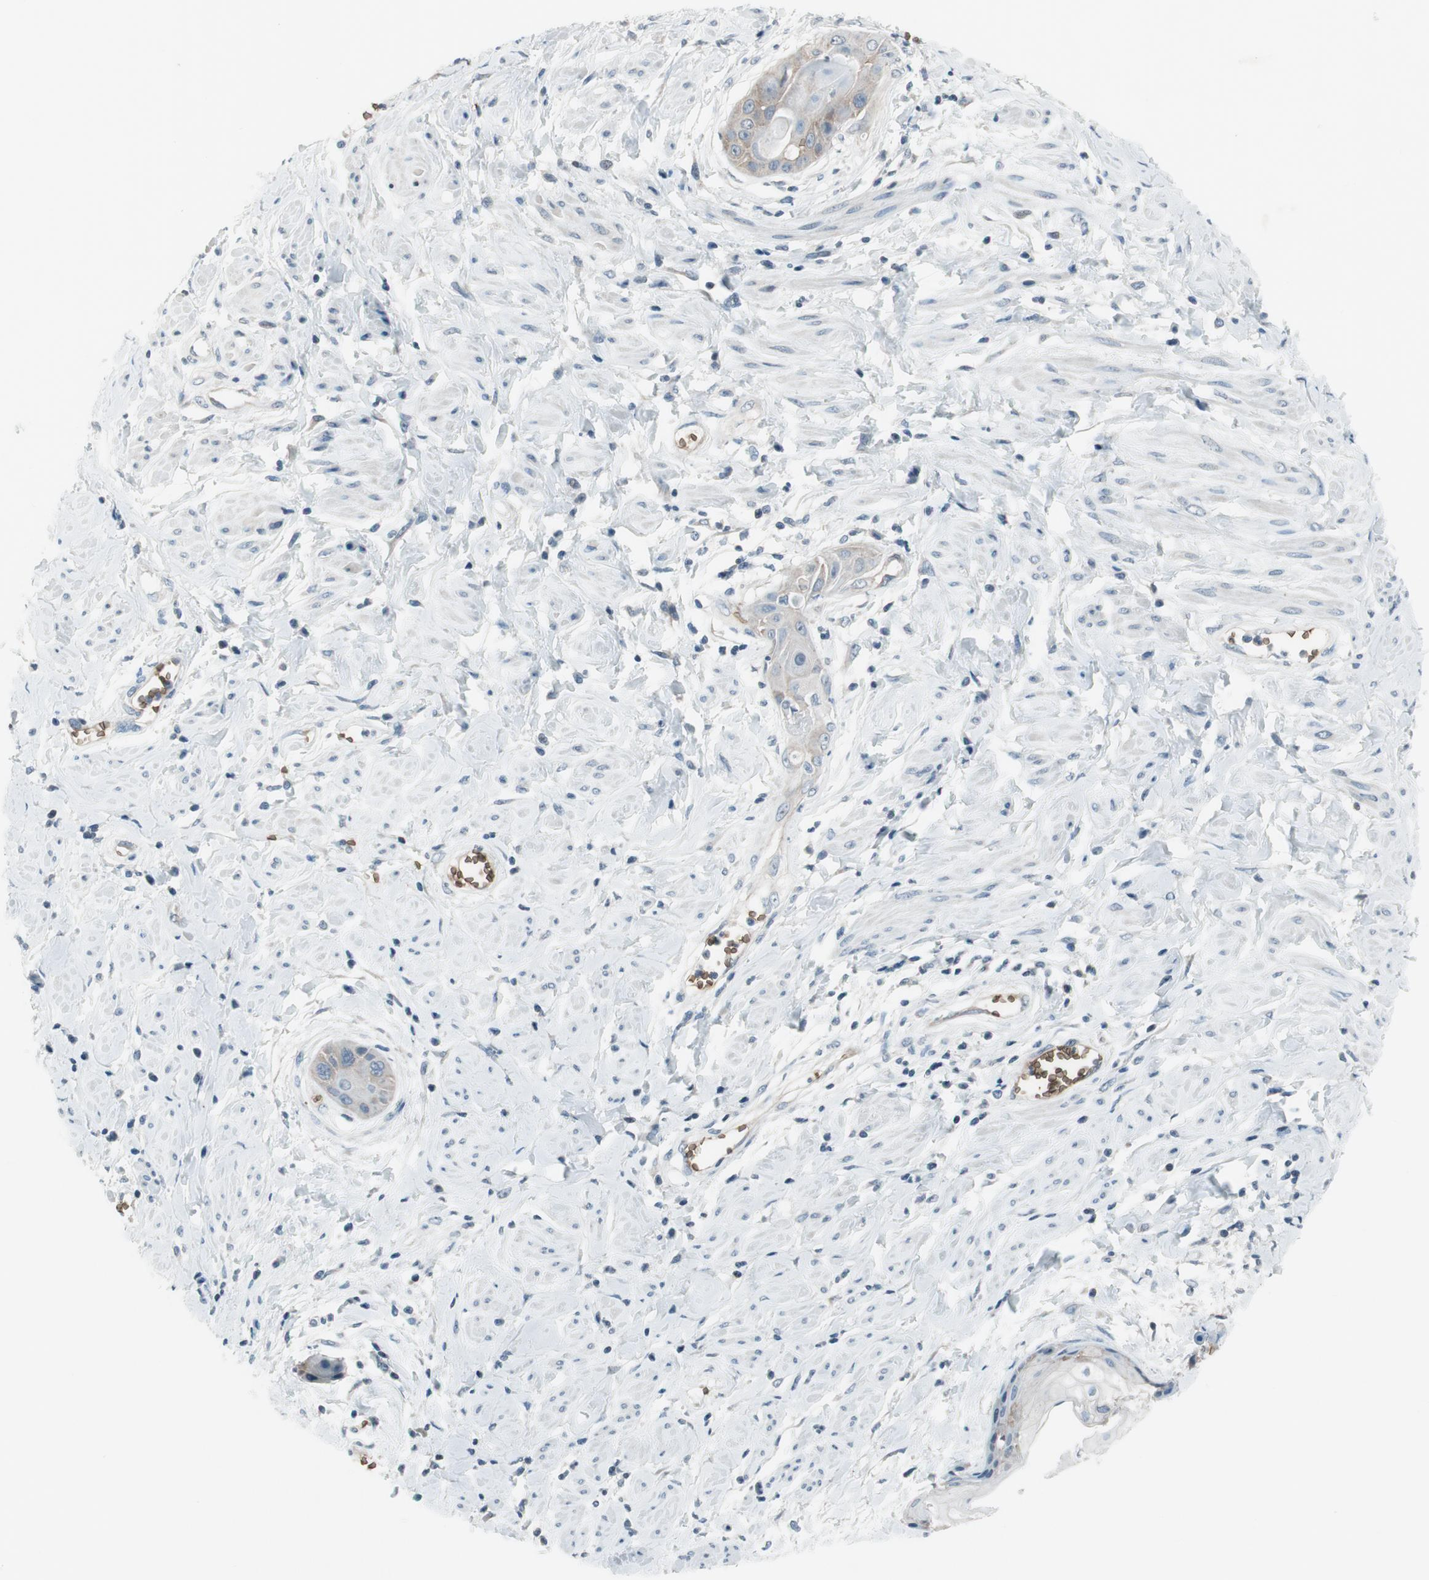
{"staining": {"intensity": "negative", "quantity": "none", "location": "none"}, "tissue": "cervical cancer", "cell_type": "Tumor cells", "image_type": "cancer", "snomed": [{"axis": "morphology", "description": "Squamous cell carcinoma, NOS"}, {"axis": "topography", "description": "Cervix"}], "caption": "Tumor cells show no significant protein positivity in cervical cancer (squamous cell carcinoma).", "gene": "GYPC", "patient": {"sex": "female", "age": 57}}